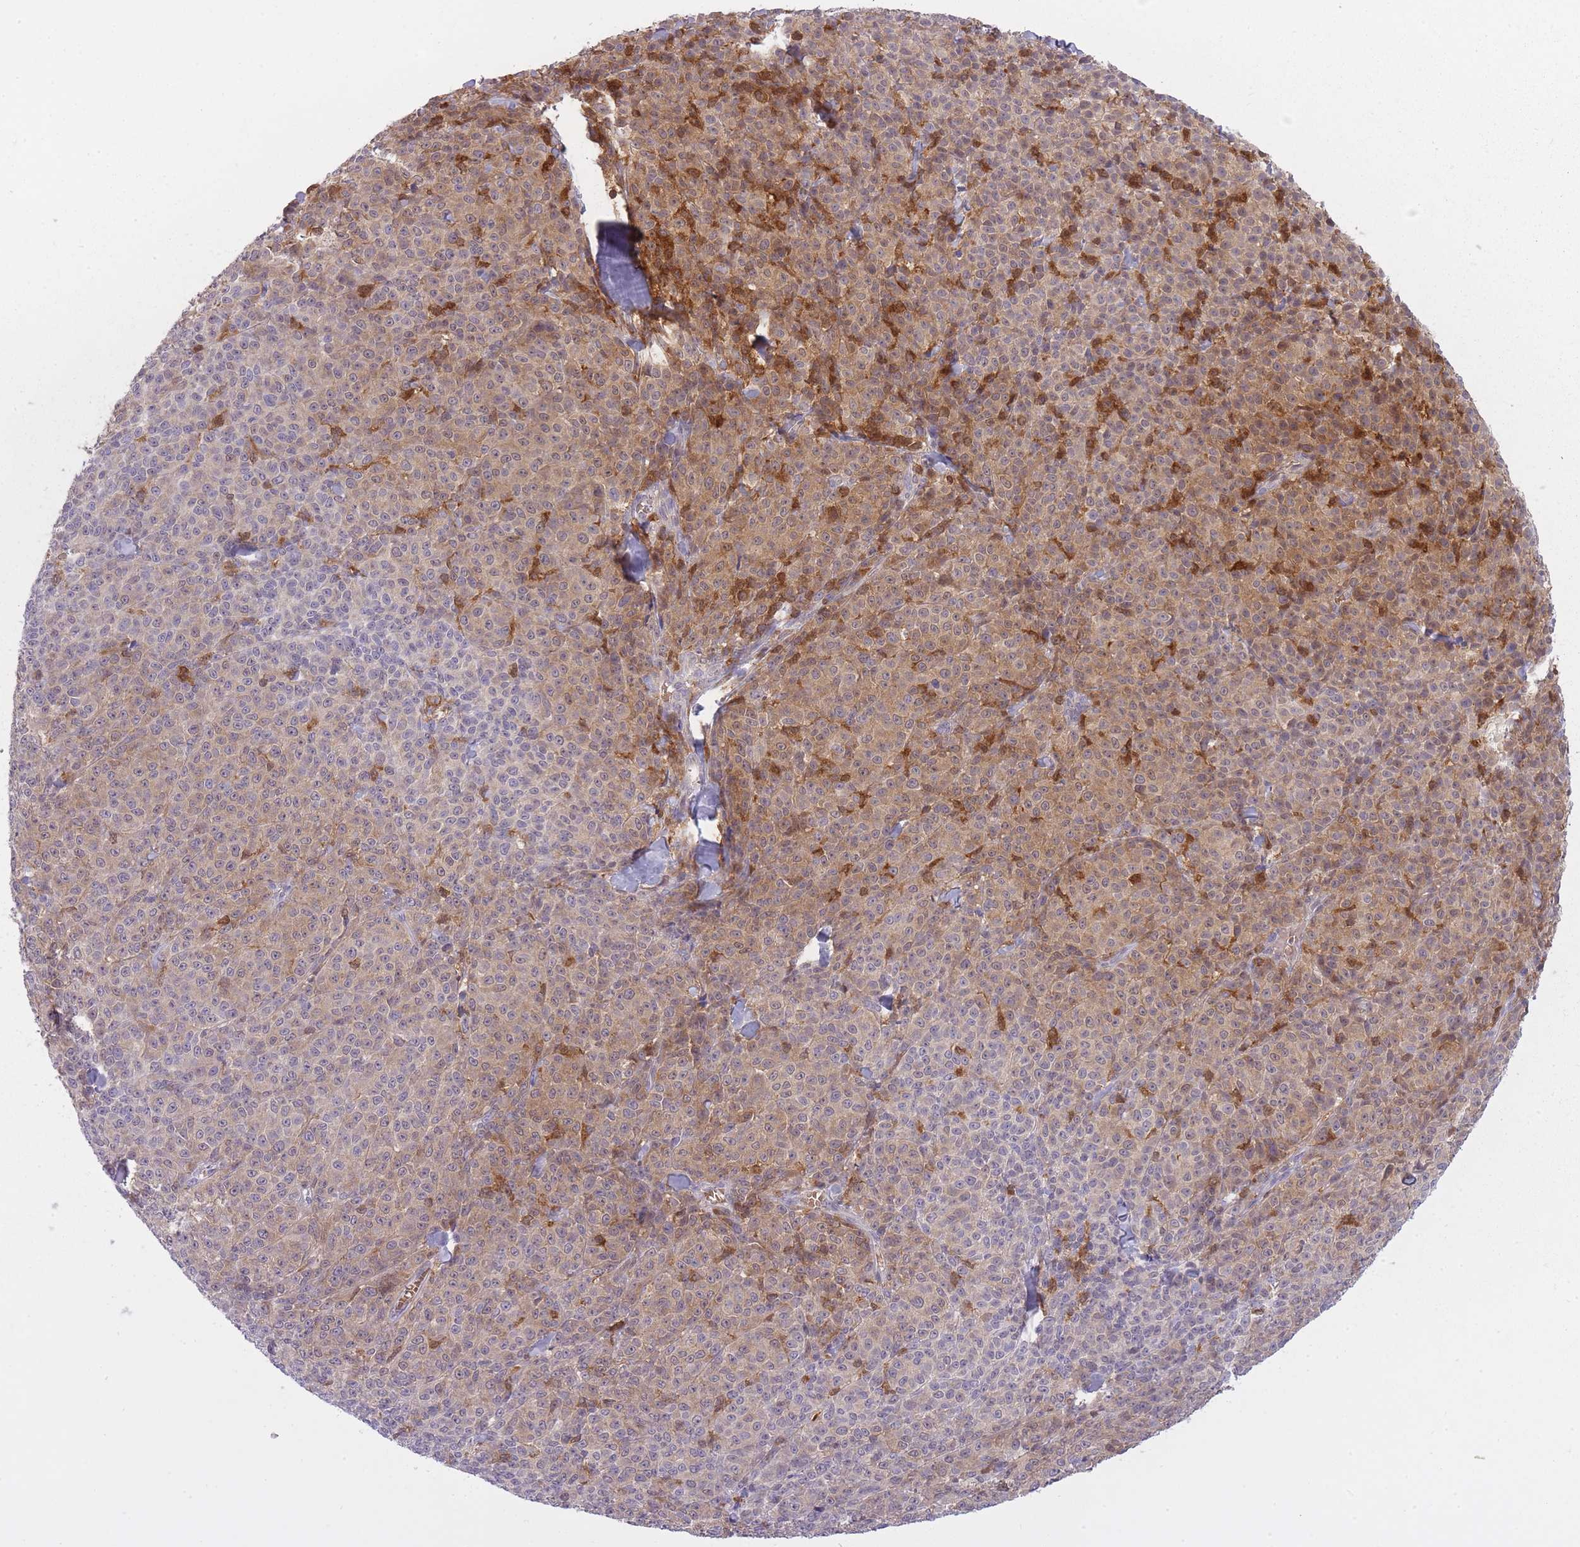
{"staining": {"intensity": "moderate", "quantity": ">75%", "location": "cytoplasmic/membranous,nuclear"}, "tissue": "melanoma", "cell_type": "Tumor cells", "image_type": "cancer", "snomed": [{"axis": "morphology", "description": "Normal tissue, NOS"}, {"axis": "morphology", "description": "Malignant melanoma, NOS"}, {"axis": "topography", "description": "Skin"}], "caption": "Tumor cells show moderate cytoplasmic/membranous and nuclear staining in about >75% of cells in melanoma.", "gene": "CXorf38", "patient": {"sex": "female", "age": 34}}